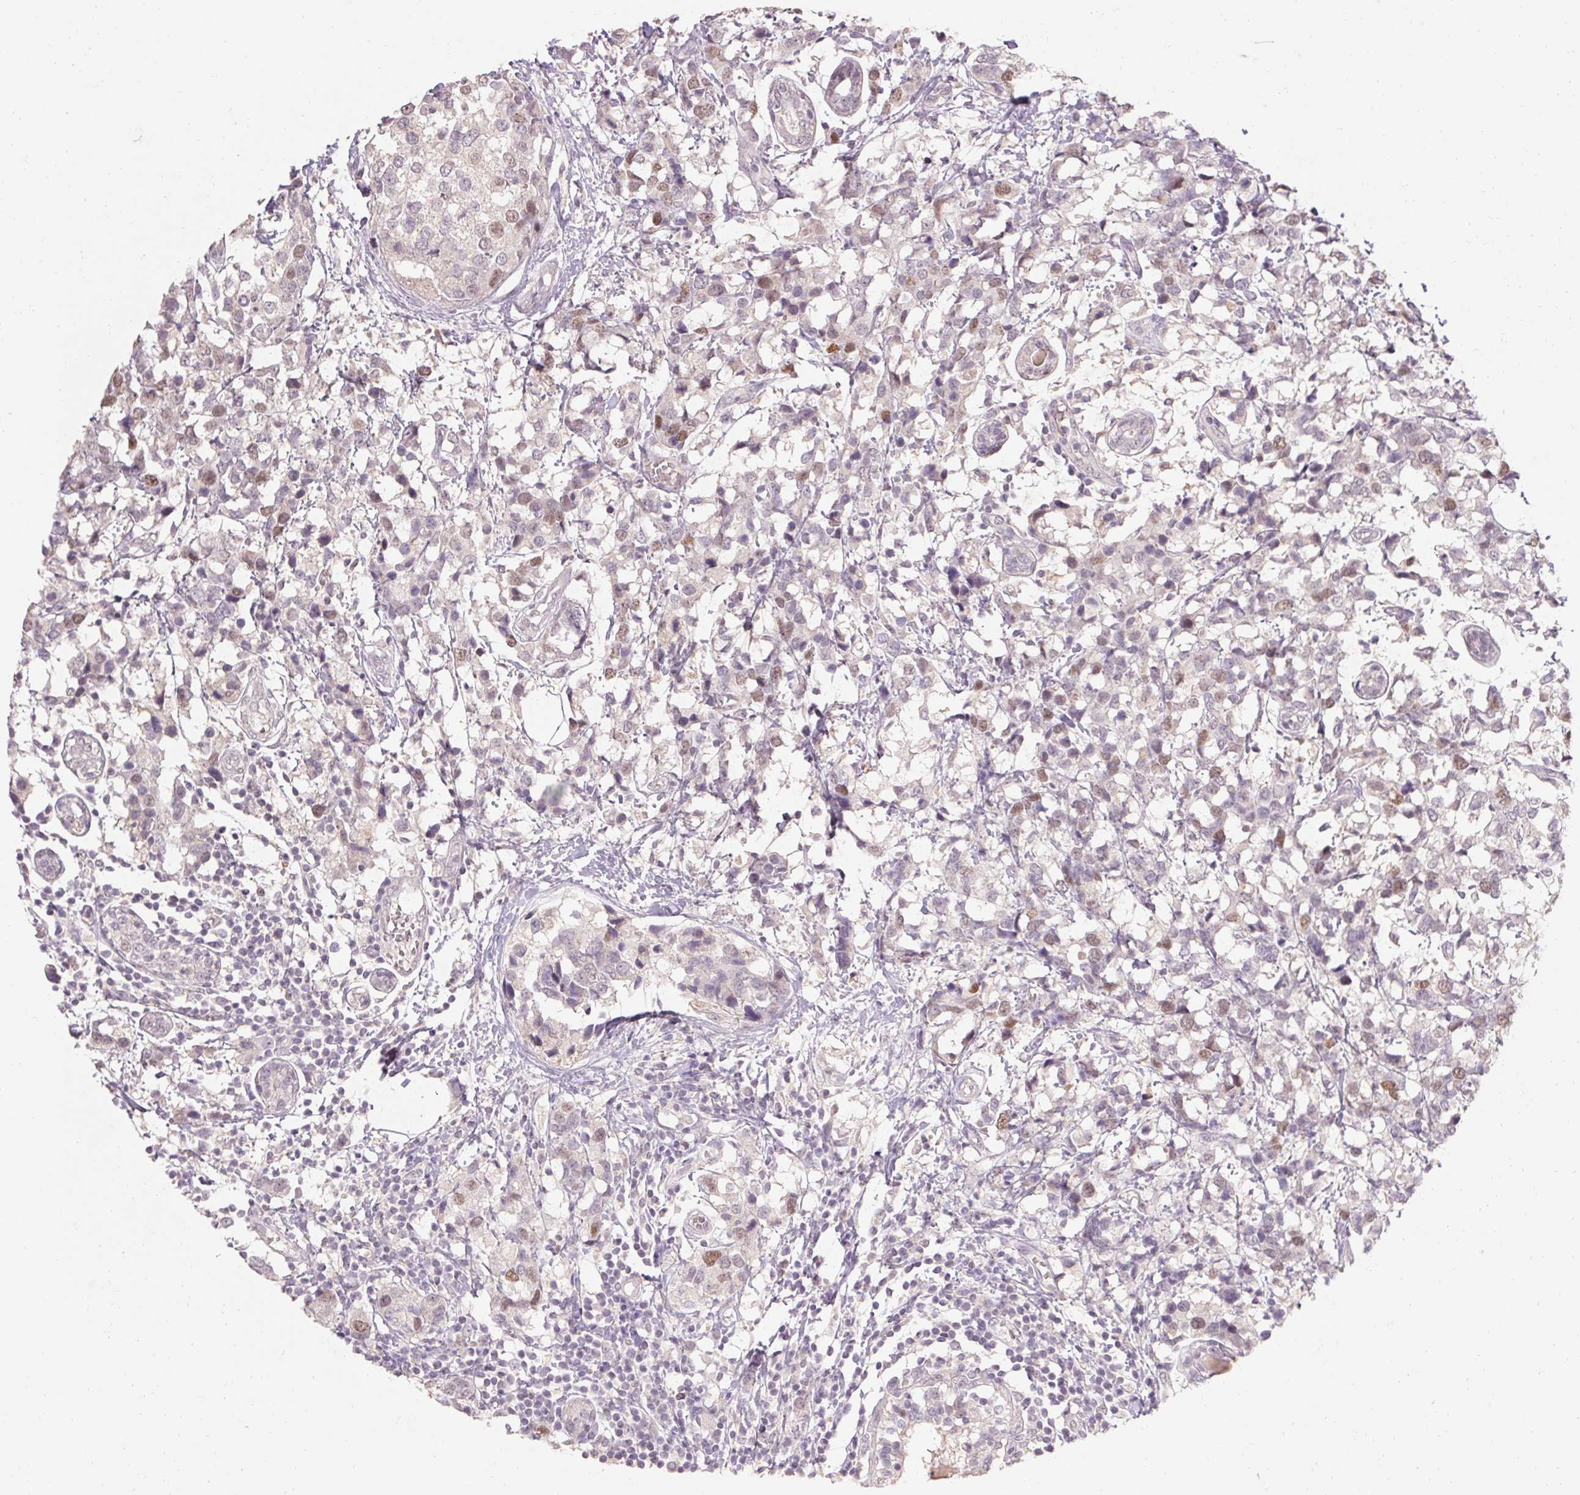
{"staining": {"intensity": "weak", "quantity": "<25%", "location": "nuclear"}, "tissue": "breast cancer", "cell_type": "Tumor cells", "image_type": "cancer", "snomed": [{"axis": "morphology", "description": "Lobular carcinoma"}, {"axis": "topography", "description": "Breast"}], "caption": "This is an immunohistochemistry (IHC) photomicrograph of human breast lobular carcinoma. There is no positivity in tumor cells.", "gene": "SKP2", "patient": {"sex": "female", "age": 59}}